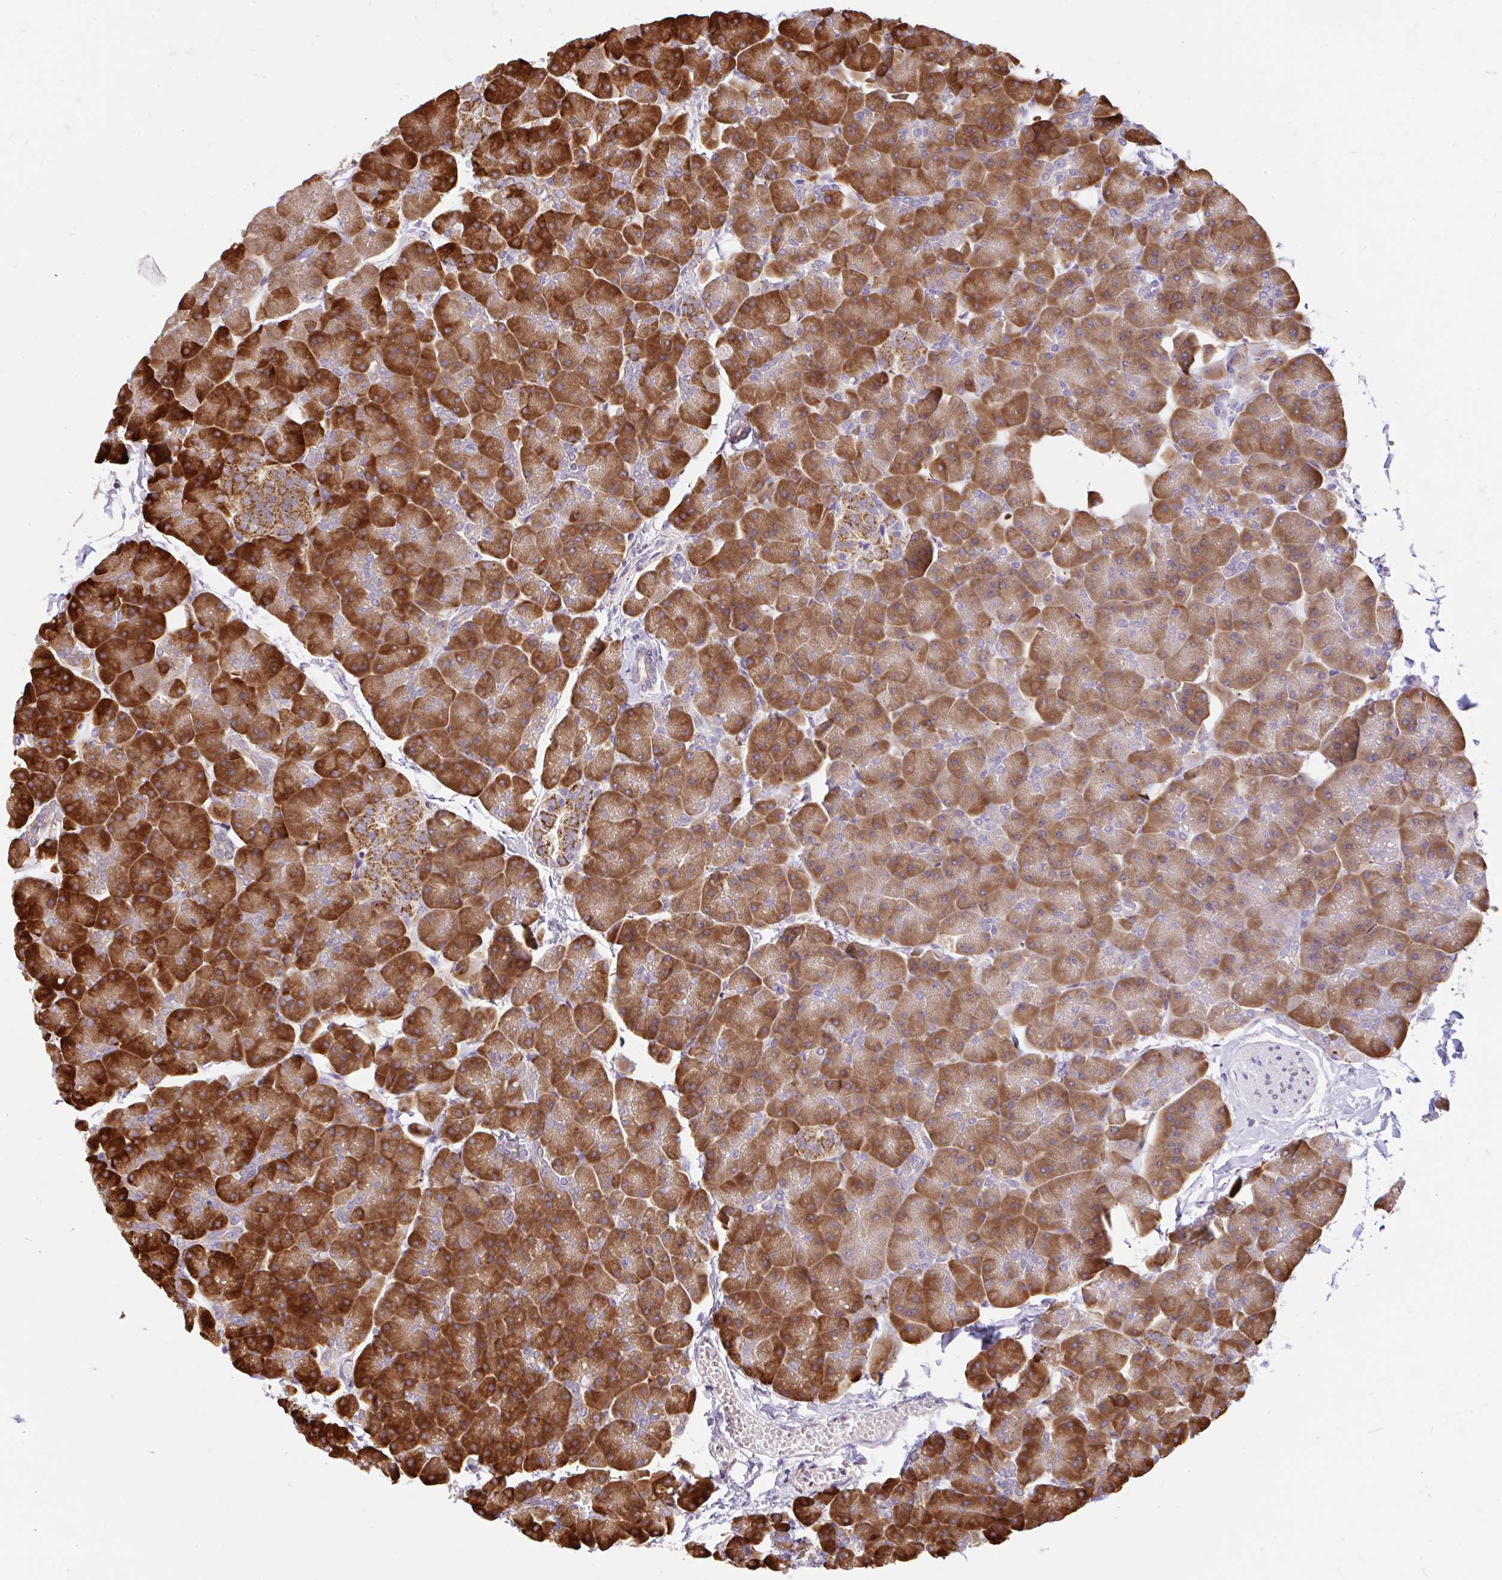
{"staining": {"intensity": "strong", "quantity": ">75%", "location": "cytoplasmic/membranous"}, "tissue": "pancreas", "cell_type": "Exocrine glandular cells", "image_type": "normal", "snomed": [{"axis": "morphology", "description": "Normal tissue, NOS"}, {"axis": "topography", "description": "Pancreas"}], "caption": "A high amount of strong cytoplasmic/membranous expression is present in about >75% of exocrine glandular cells in benign pancreas.", "gene": "RALBP1", "patient": {"sex": "male", "age": 35}}